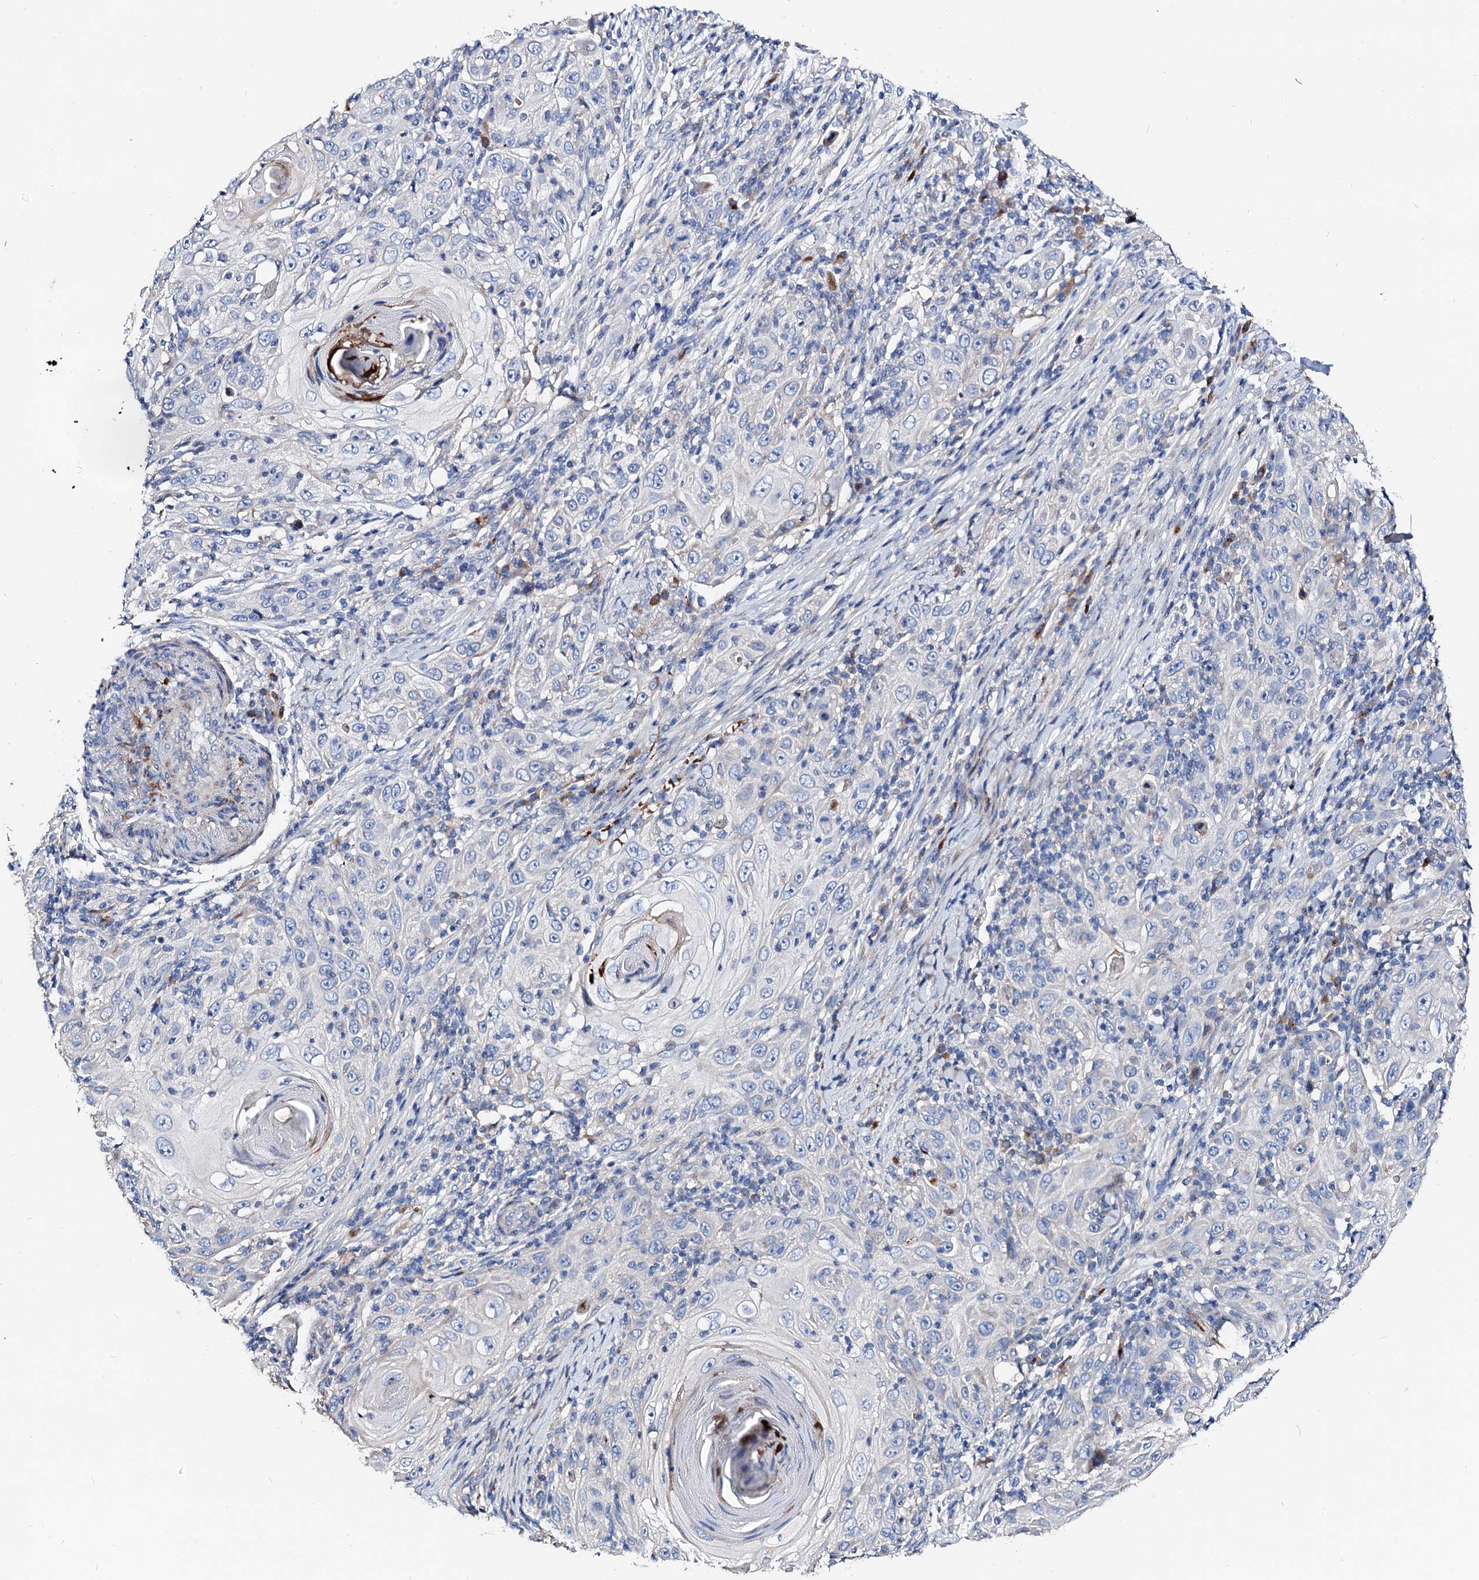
{"staining": {"intensity": "negative", "quantity": "none", "location": "none"}, "tissue": "skin cancer", "cell_type": "Tumor cells", "image_type": "cancer", "snomed": [{"axis": "morphology", "description": "Squamous cell carcinoma, NOS"}, {"axis": "topography", "description": "Skin"}], "caption": "Human squamous cell carcinoma (skin) stained for a protein using immunohistochemistry demonstrates no positivity in tumor cells.", "gene": "SLC10A7", "patient": {"sex": "female", "age": 88}}